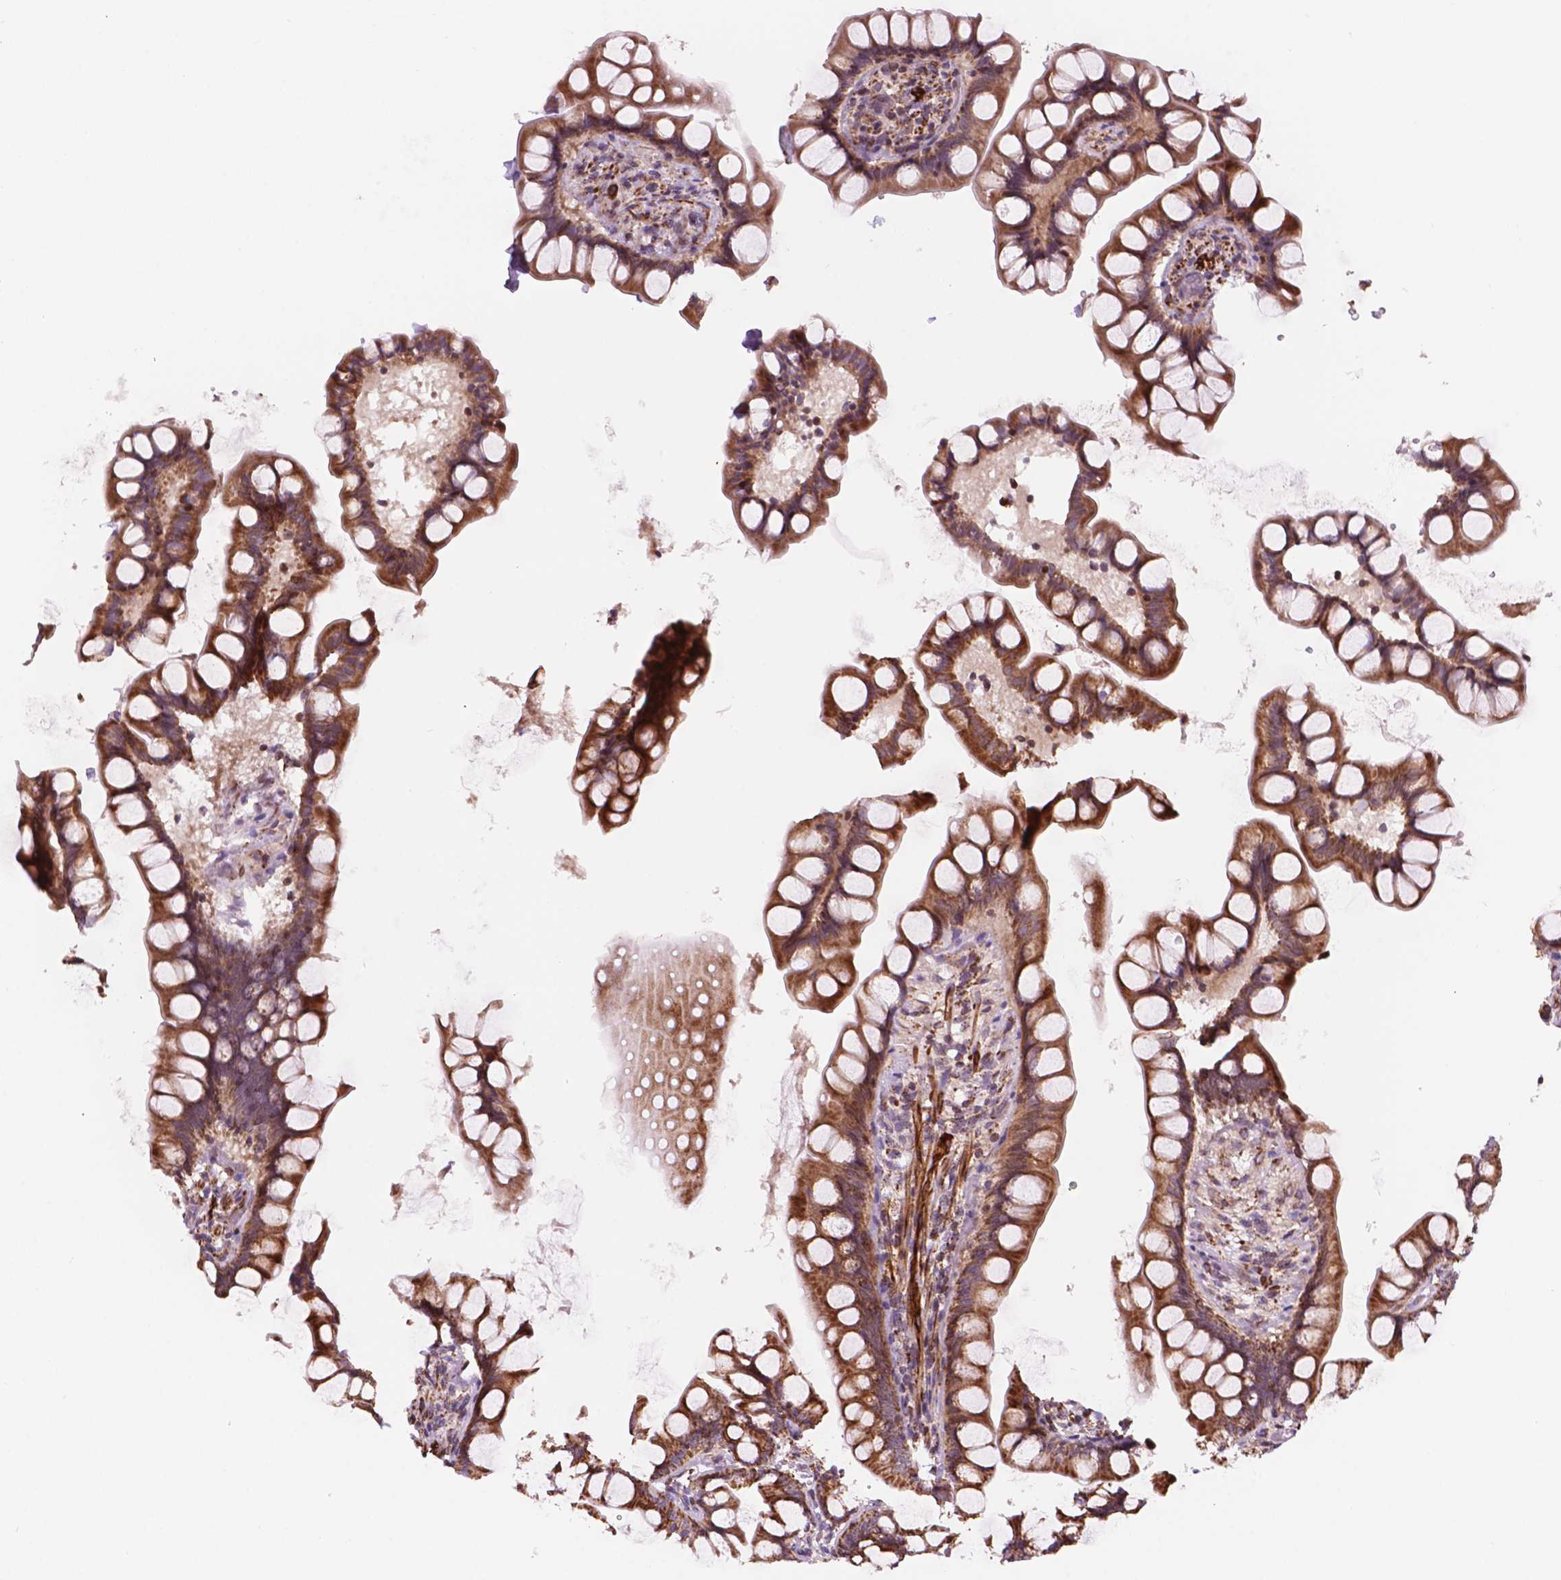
{"staining": {"intensity": "strong", "quantity": ">75%", "location": "cytoplasmic/membranous"}, "tissue": "small intestine", "cell_type": "Glandular cells", "image_type": "normal", "snomed": [{"axis": "morphology", "description": "Normal tissue, NOS"}, {"axis": "topography", "description": "Small intestine"}], "caption": "Immunohistochemistry (IHC) (DAB) staining of normal human small intestine shows strong cytoplasmic/membranous protein positivity in about >75% of glandular cells.", "gene": "GEMIN4", "patient": {"sex": "male", "age": 70}}